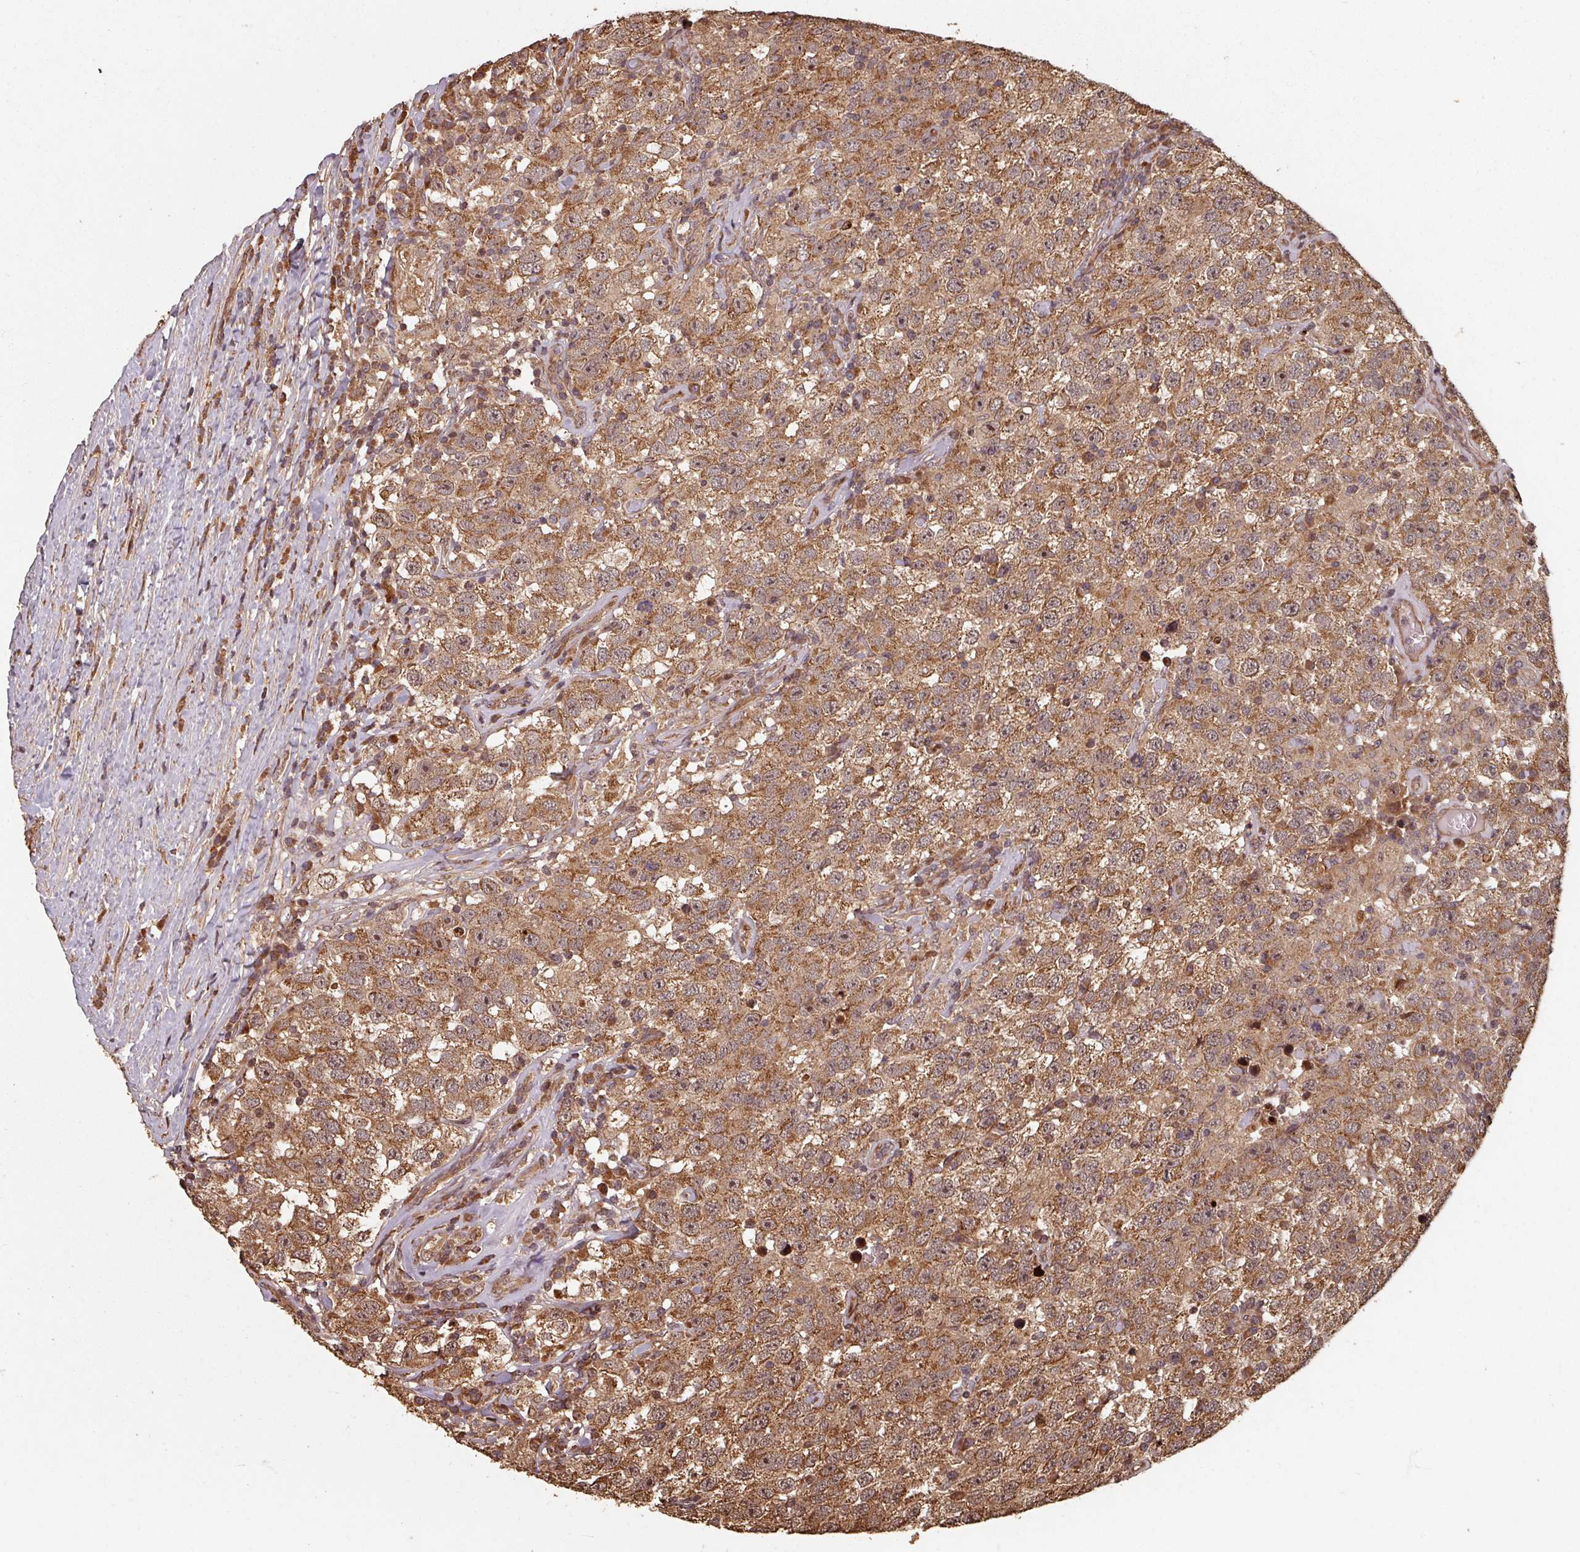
{"staining": {"intensity": "moderate", "quantity": ">75%", "location": "cytoplasmic/membranous,nuclear"}, "tissue": "testis cancer", "cell_type": "Tumor cells", "image_type": "cancer", "snomed": [{"axis": "morphology", "description": "Seminoma, NOS"}, {"axis": "topography", "description": "Testis"}], "caption": "The histopathology image demonstrates immunohistochemical staining of testis cancer. There is moderate cytoplasmic/membranous and nuclear staining is present in about >75% of tumor cells.", "gene": "EID1", "patient": {"sex": "male", "age": 41}}